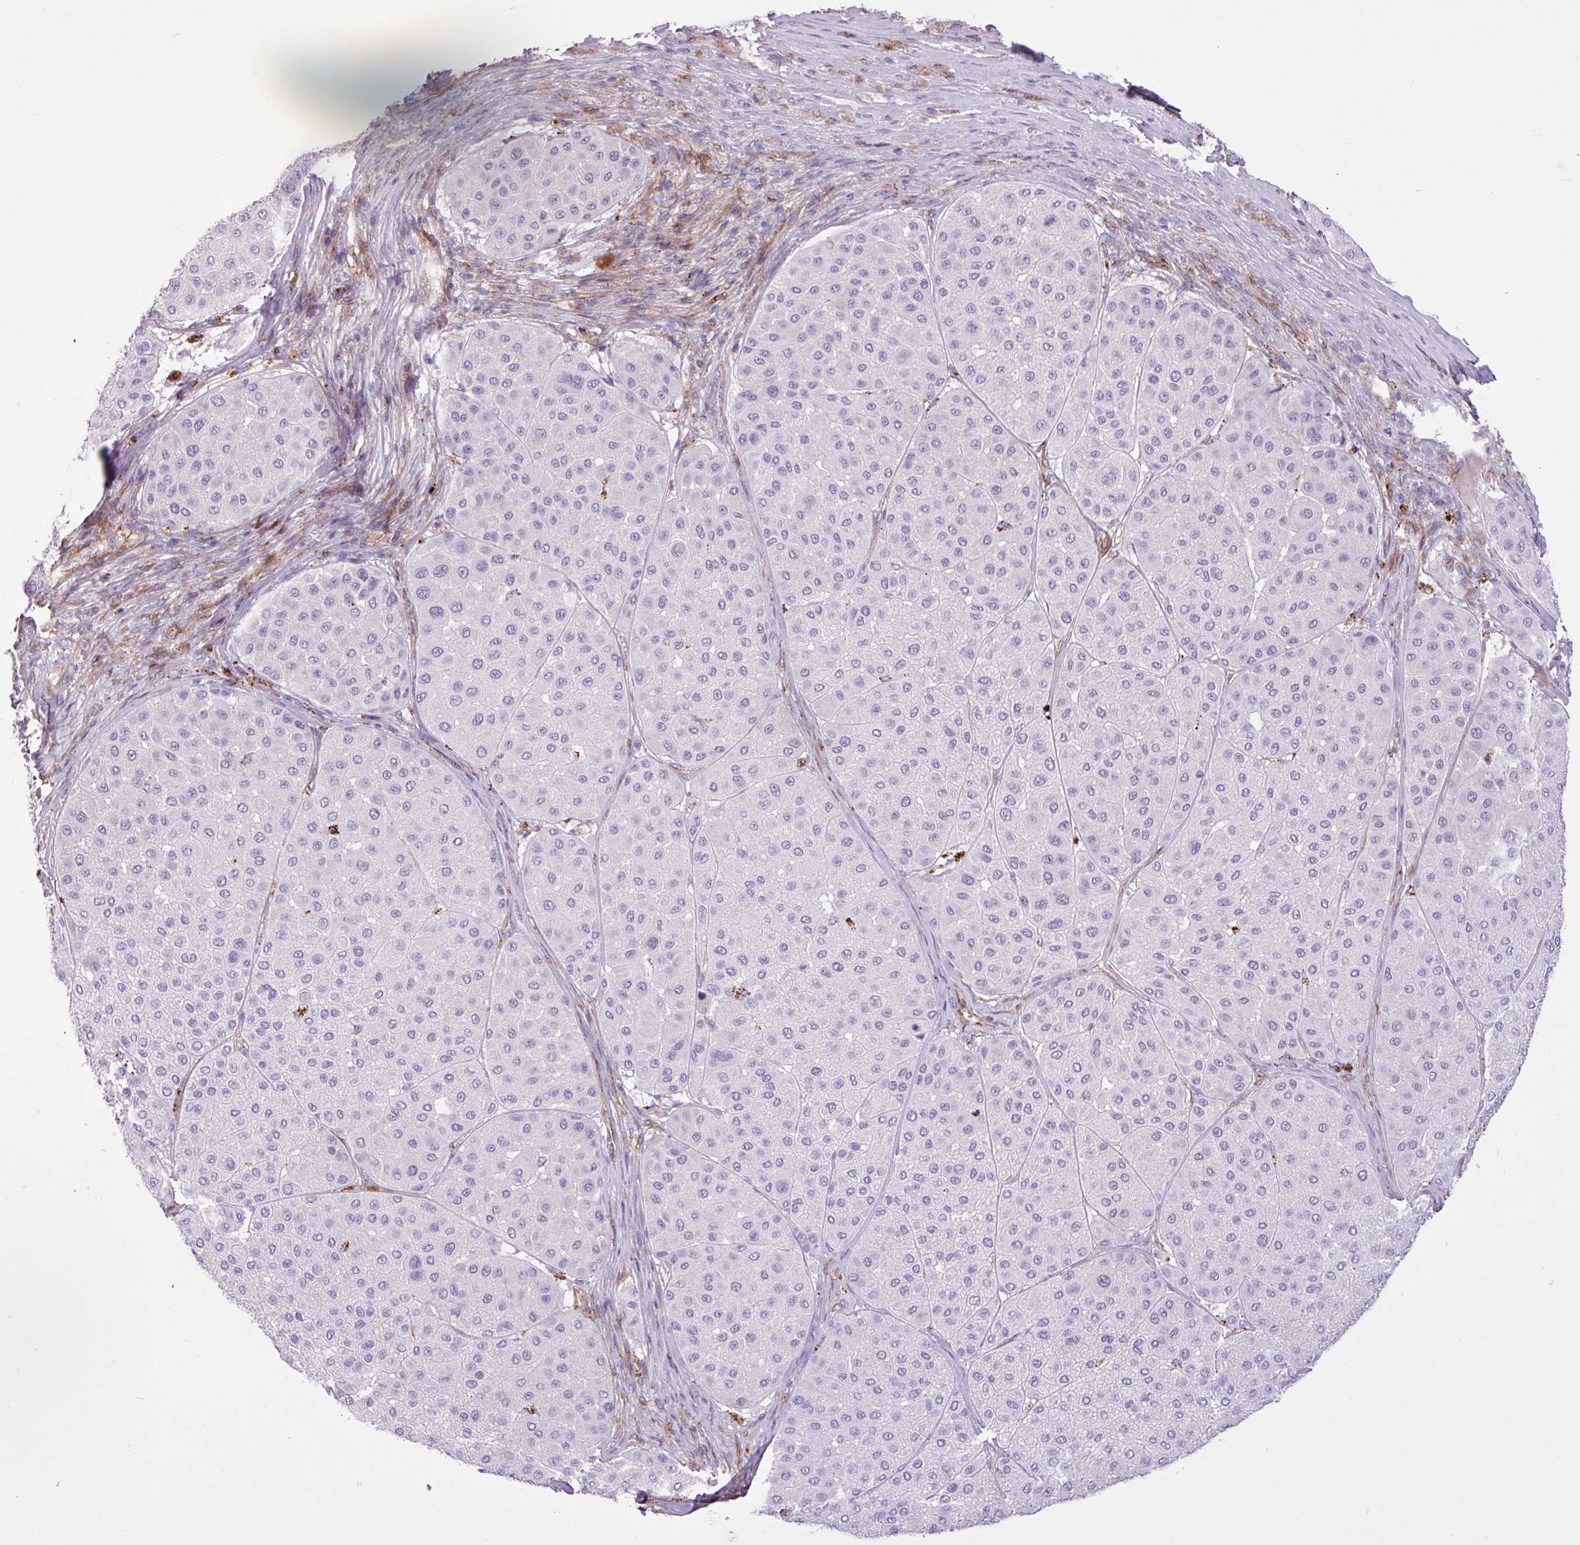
{"staining": {"intensity": "negative", "quantity": "none", "location": "none"}, "tissue": "melanoma", "cell_type": "Tumor cells", "image_type": "cancer", "snomed": [{"axis": "morphology", "description": "Malignant melanoma, Metastatic site"}, {"axis": "topography", "description": "Smooth muscle"}], "caption": "The image shows no significant staining in tumor cells of melanoma.", "gene": "CD248", "patient": {"sex": "male", "age": 41}}